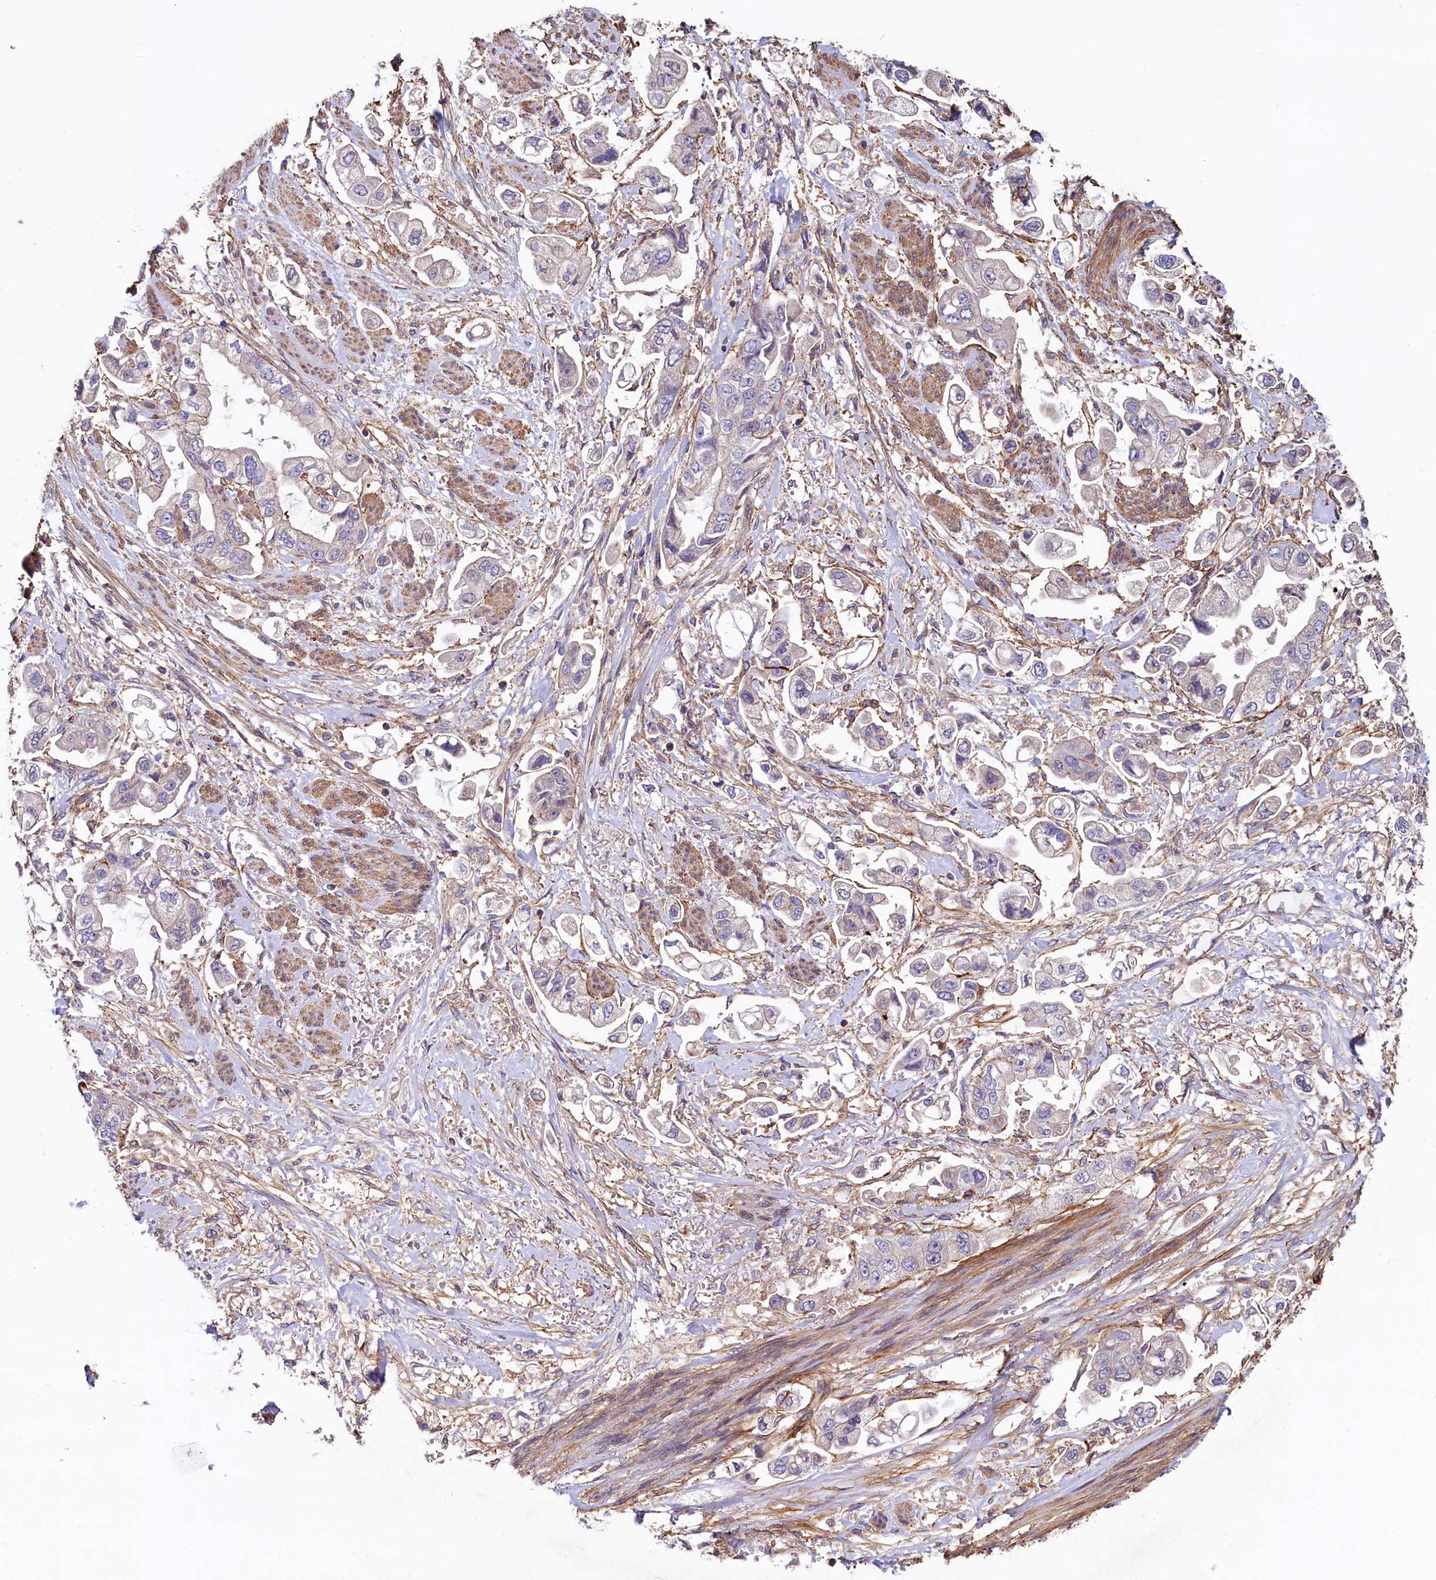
{"staining": {"intensity": "negative", "quantity": "none", "location": "none"}, "tissue": "stomach cancer", "cell_type": "Tumor cells", "image_type": "cancer", "snomed": [{"axis": "morphology", "description": "Adenocarcinoma, NOS"}, {"axis": "topography", "description": "Stomach"}], "caption": "DAB immunohistochemical staining of adenocarcinoma (stomach) demonstrates no significant staining in tumor cells. Nuclei are stained in blue.", "gene": "DUOXA1", "patient": {"sex": "male", "age": 62}}